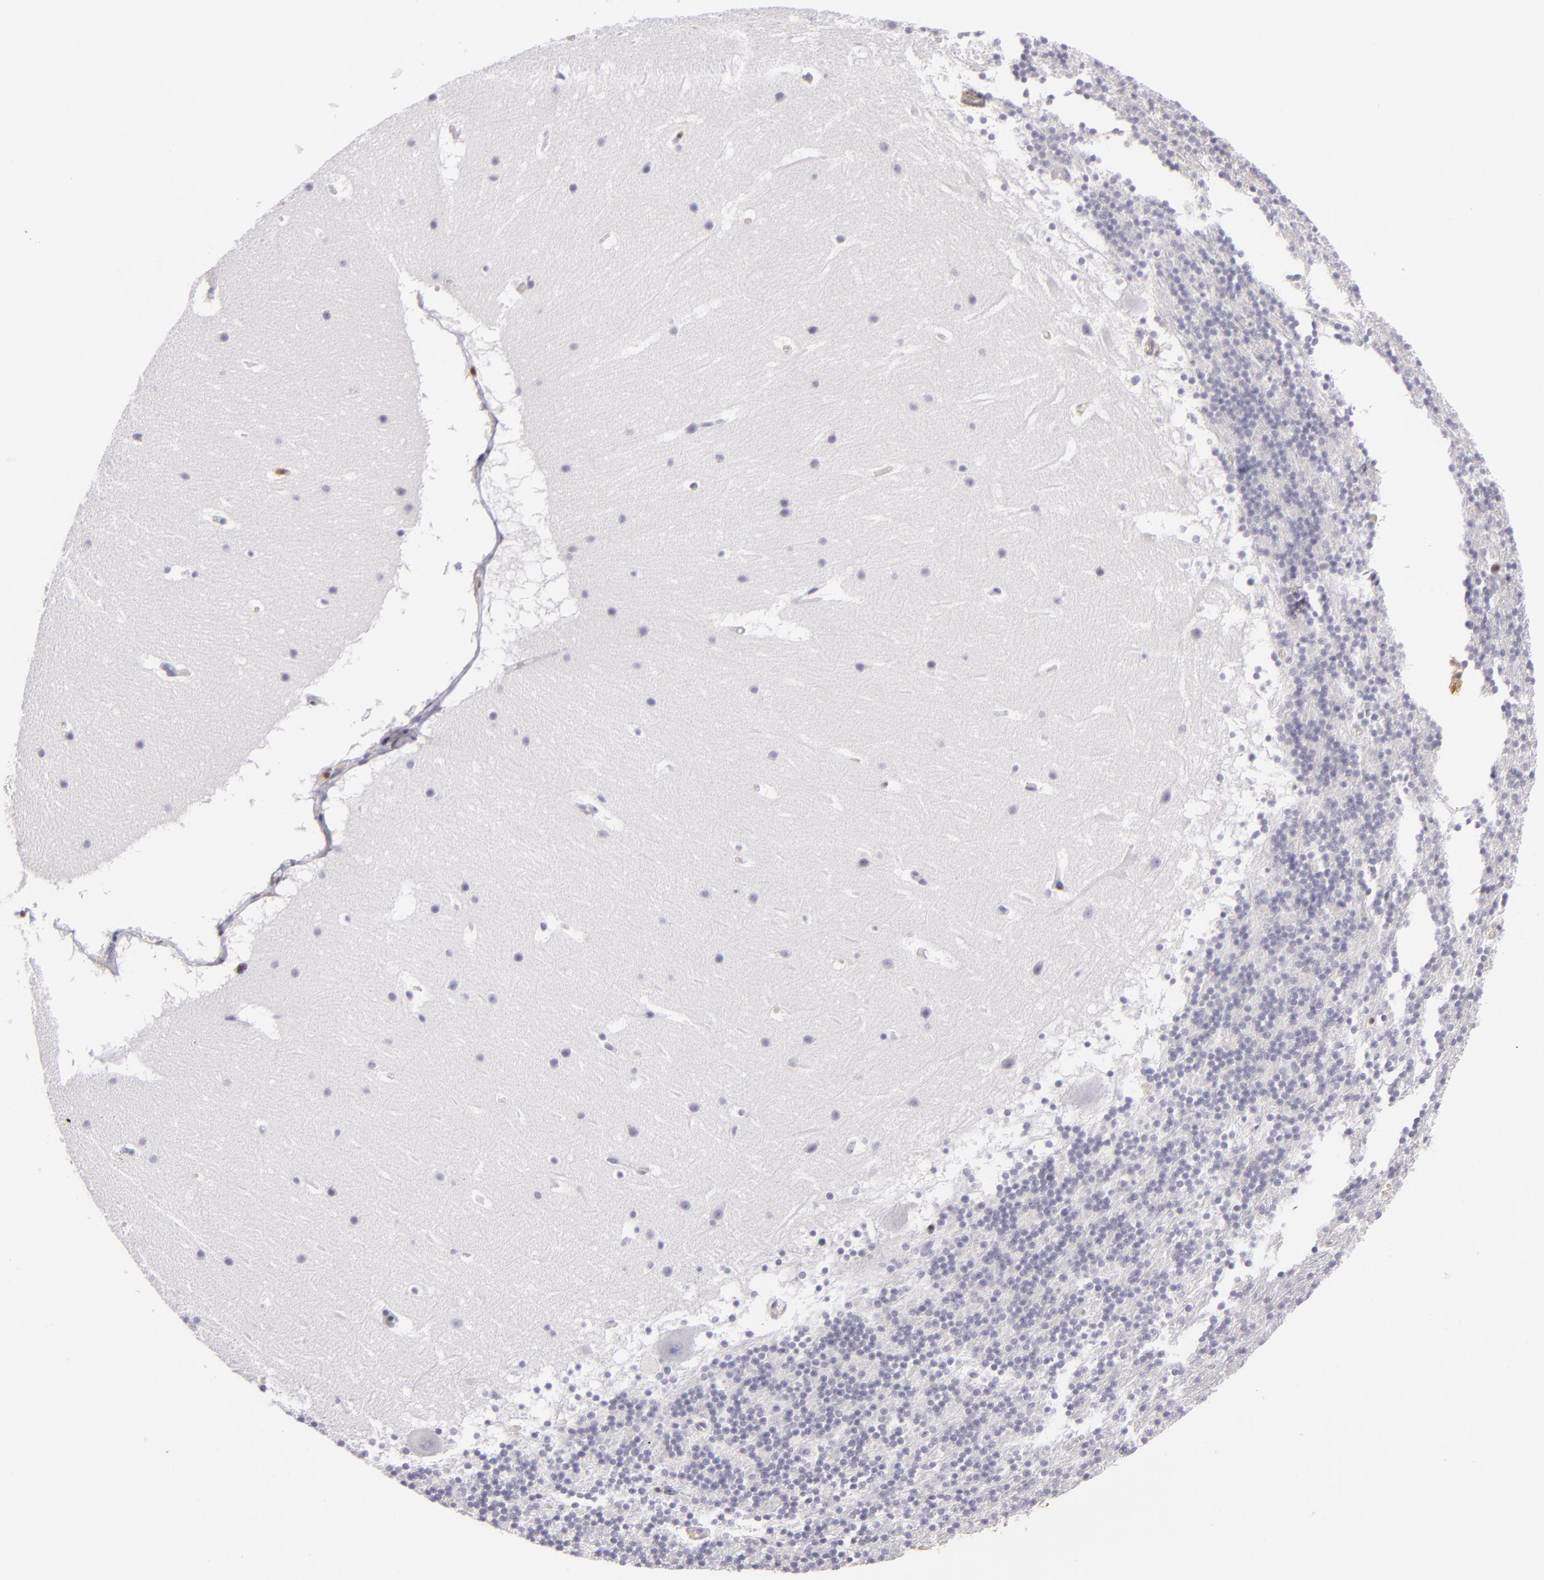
{"staining": {"intensity": "negative", "quantity": "none", "location": "none"}, "tissue": "cerebellum", "cell_type": "Cells in granular layer", "image_type": "normal", "snomed": [{"axis": "morphology", "description": "Normal tissue, NOS"}, {"axis": "topography", "description": "Cerebellum"}], "caption": "Cells in granular layer show no significant expression in unremarkable cerebellum. (Brightfield microscopy of DAB immunohistochemistry at high magnification).", "gene": "S100A2", "patient": {"sex": "male", "age": 45}}